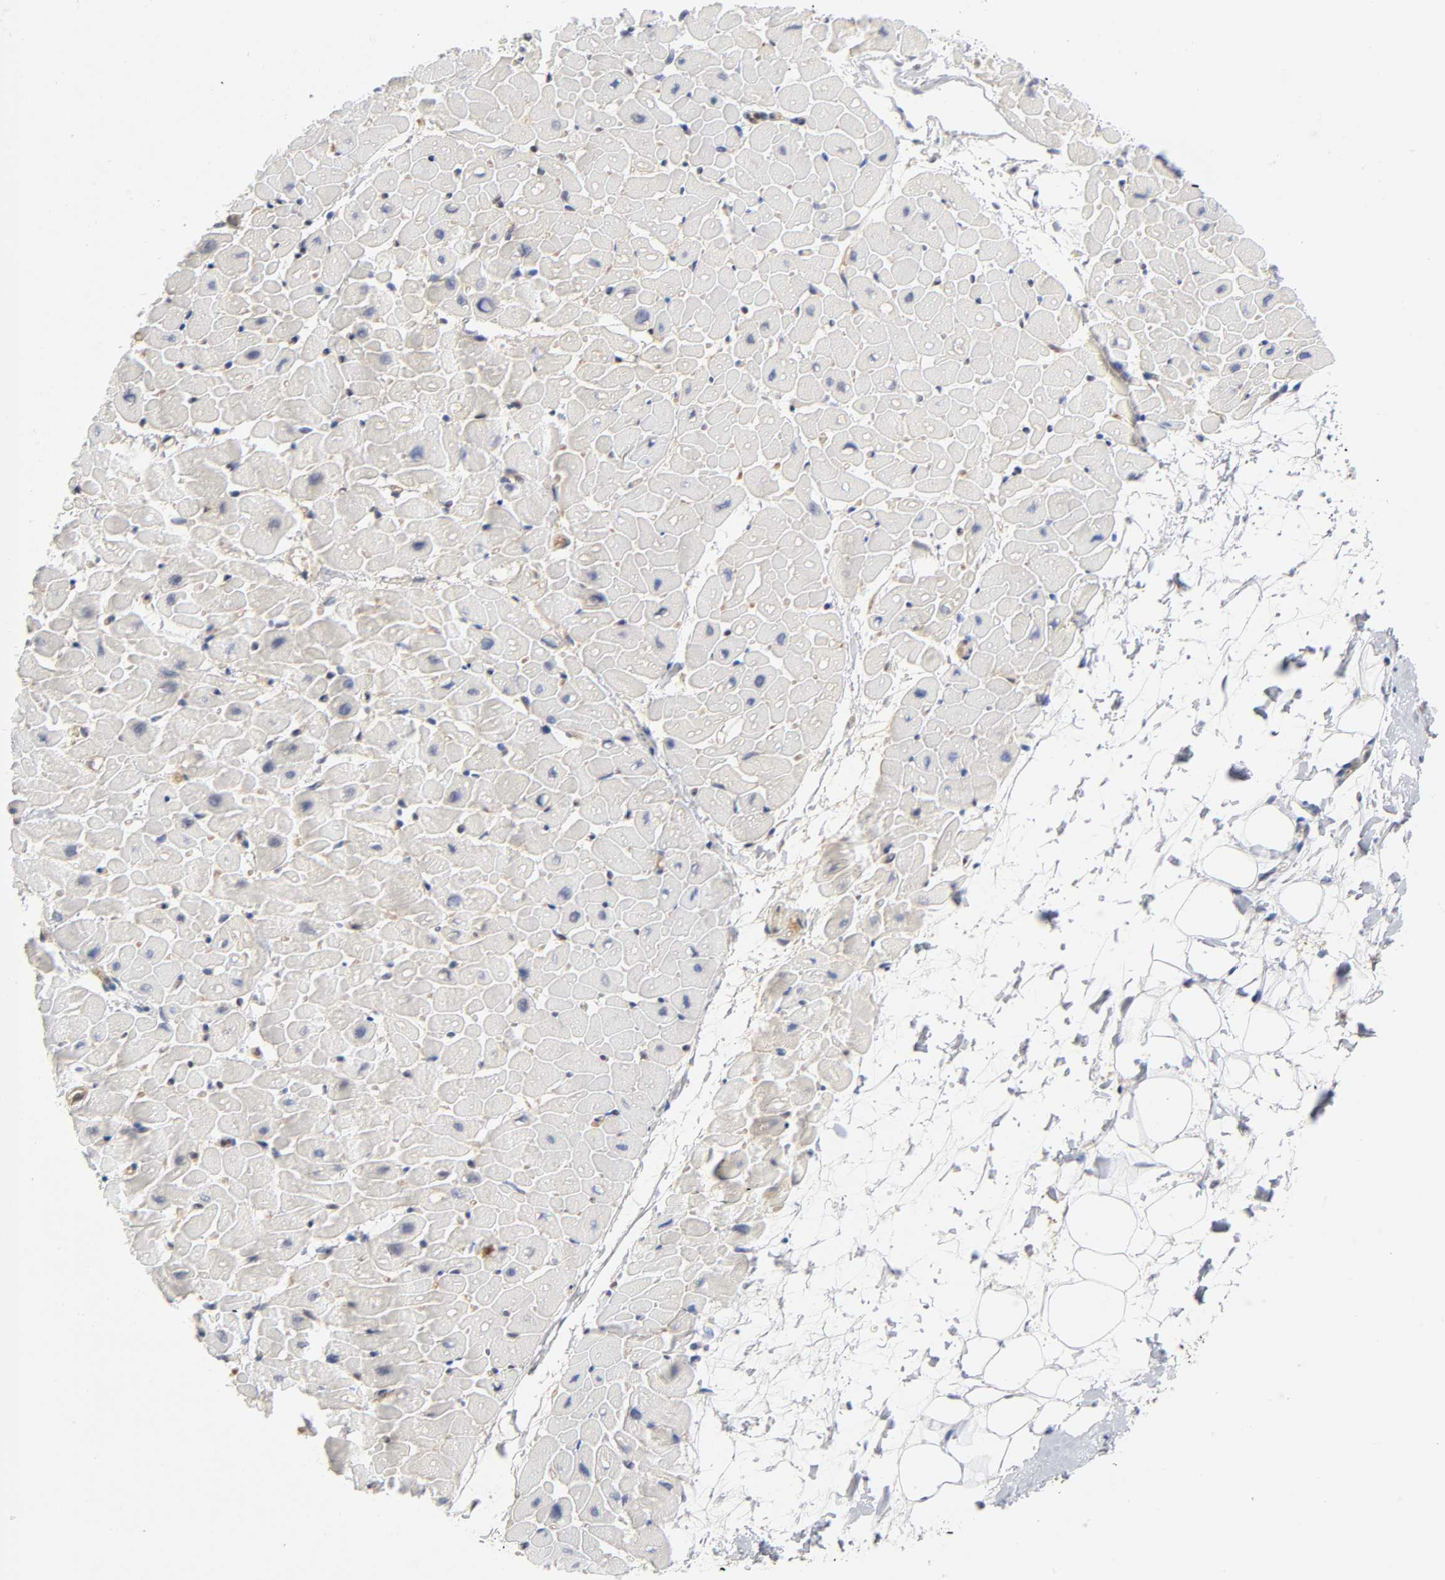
{"staining": {"intensity": "weak", "quantity": "<25%", "location": "cytoplasmic/membranous"}, "tissue": "heart muscle", "cell_type": "Cardiomyocytes", "image_type": "normal", "snomed": [{"axis": "morphology", "description": "Normal tissue, NOS"}, {"axis": "topography", "description": "Heart"}], "caption": "Immunohistochemistry micrograph of benign heart muscle stained for a protein (brown), which reveals no staining in cardiomyocytes.", "gene": "DFFB", "patient": {"sex": "male", "age": 45}}